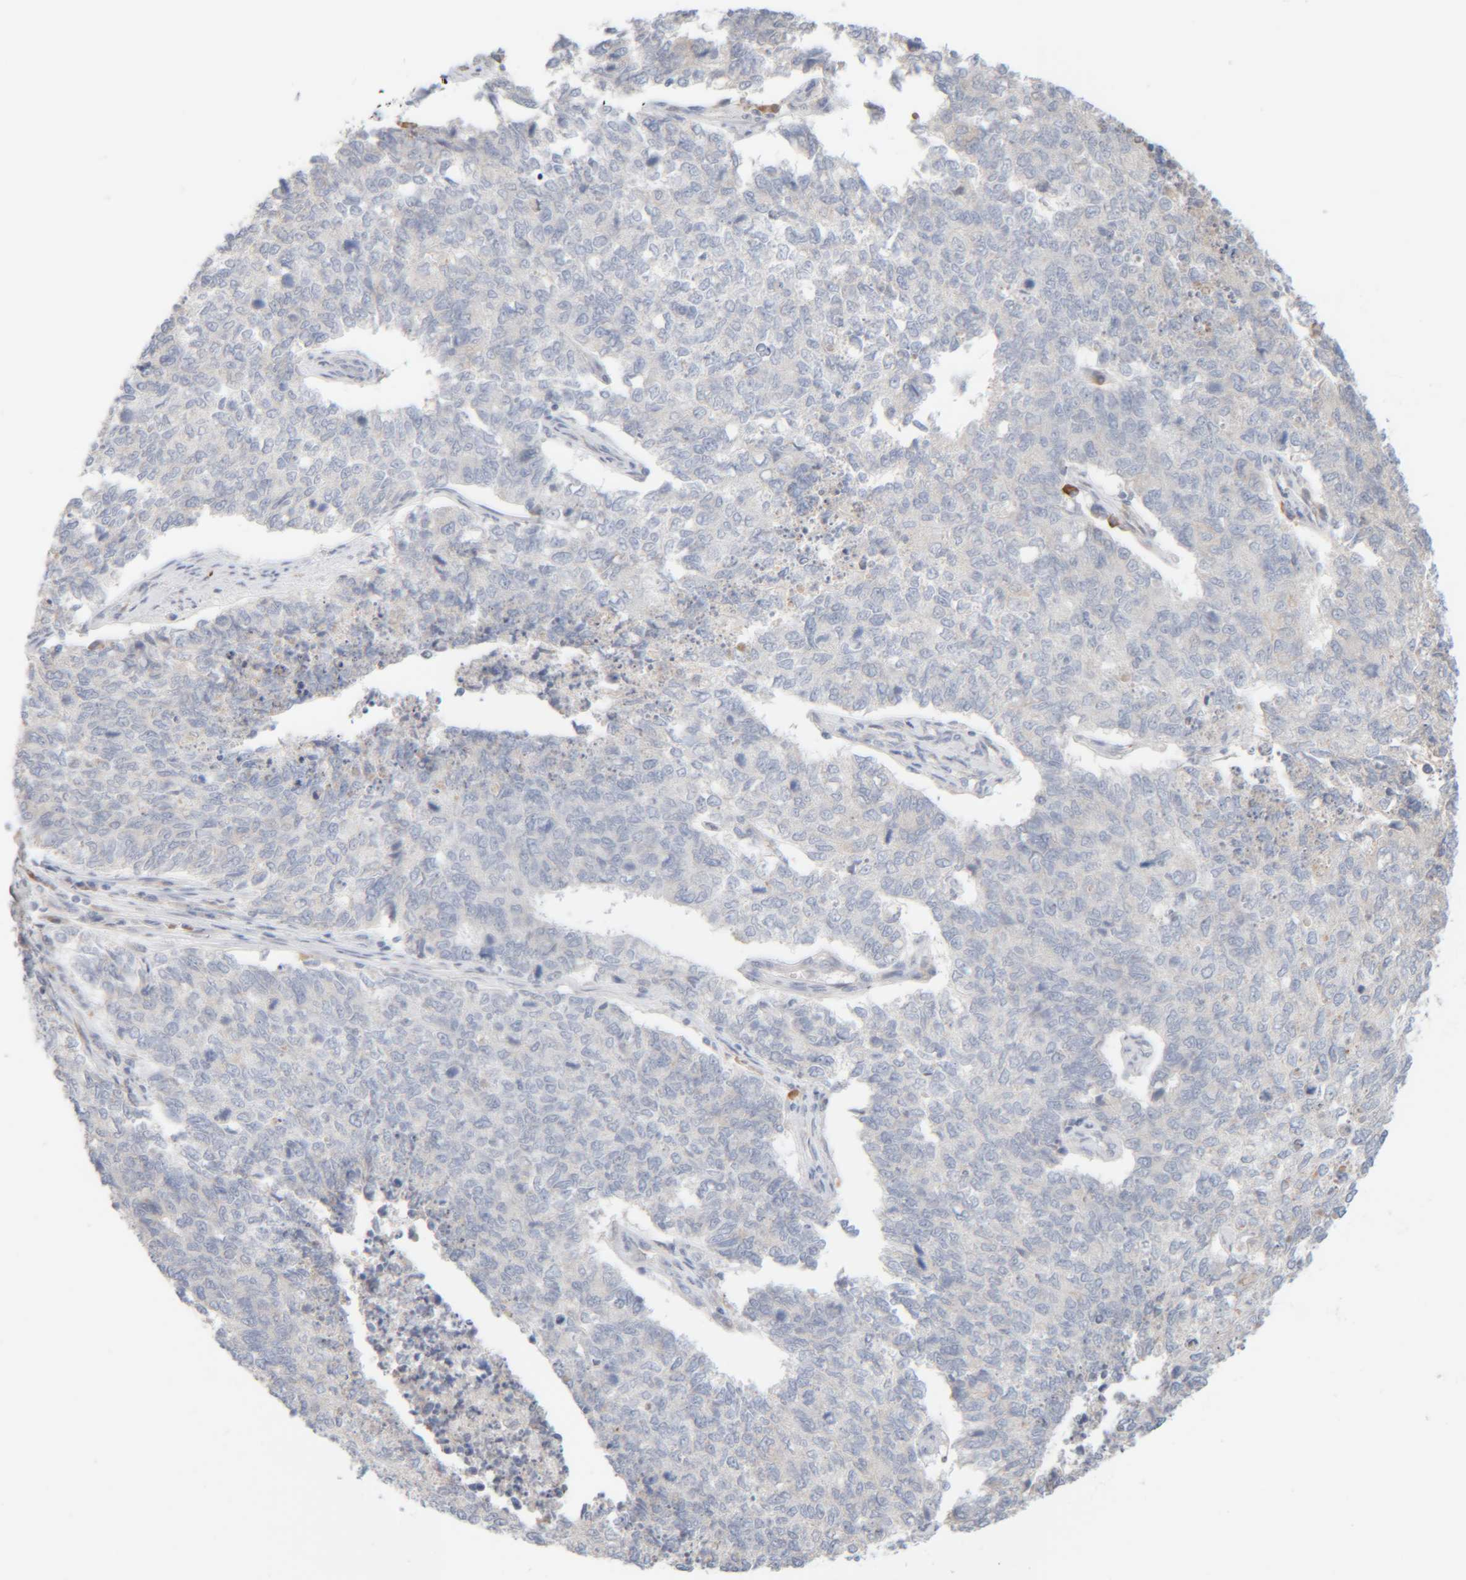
{"staining": {"intensity": "negative", "quantity": "none", "location": "none"}, "tissue": "cervical cancer", "cell_type": "Tumor cells", "image_type": "cancer", "snomed": [{"axis": "morphology", "description": "Squamous cell carcinoma, NOS"}, {"axis": "topography", "description": "Cervix"}], "caption": "Immunohistochemistry photomicrograph of neoplastic tissue: human cervical cancer stained with DAB exhibits no significant protein staining in tumor cells. (DAB (3,3'-diaminobenzidine) immunohistochemistry (IHC), high magnification).", "gene": "RIDA", "patient": {"sex": "female", "age": 63}}